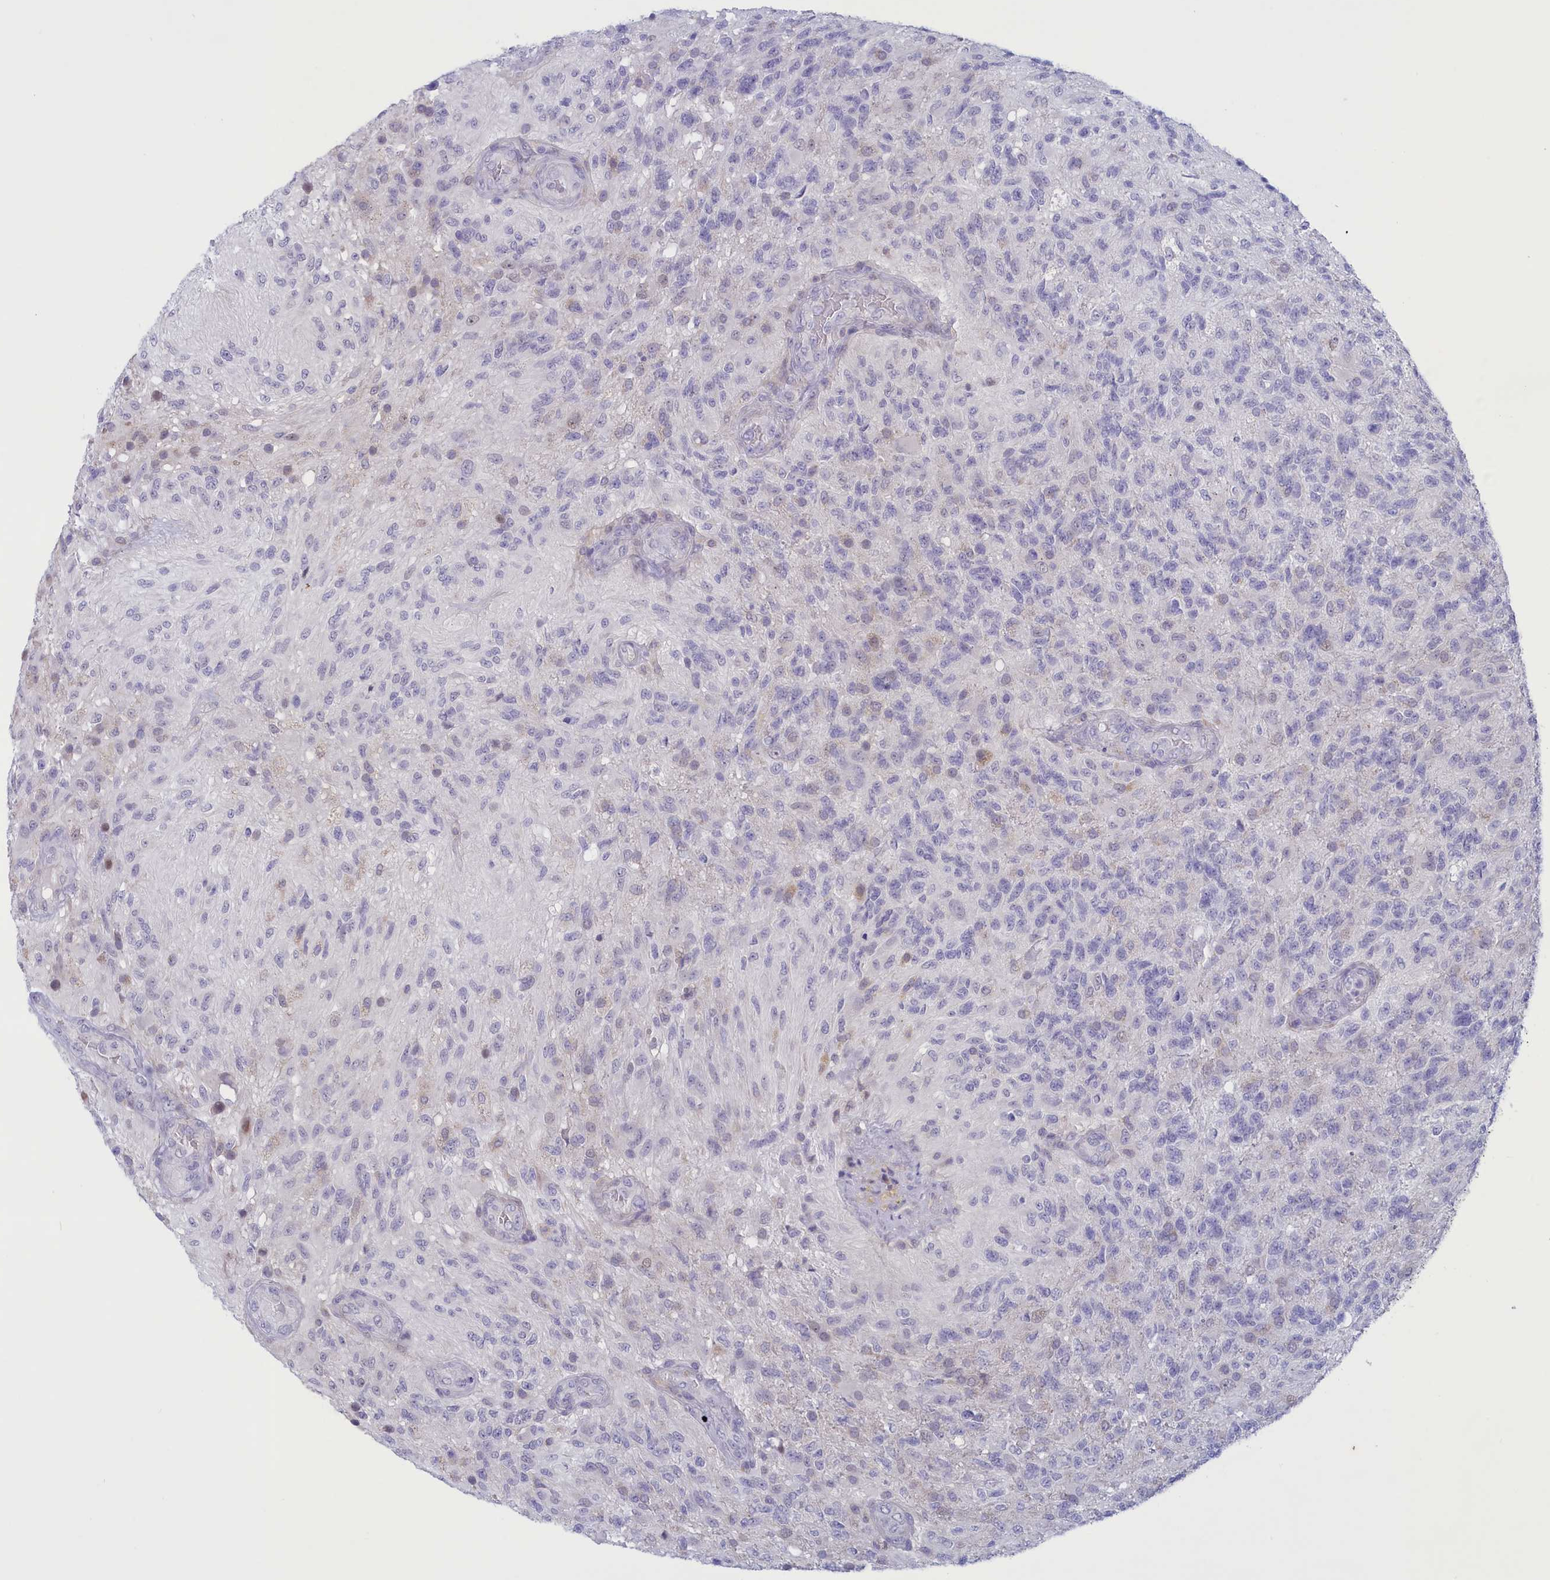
{"staining": {"intensity": "negative", "quantity": "none", "location": "none"}, "tissue": "glioma", "cell_type": "Tumor cells", "image_type": "cancer", "snomed": [{"axis": "morphology", "description": "Glioma, malignant, High grade"}, {"axis": "topography", "description": "Brain"}], "caption": "Immunohistochemical staining of glioma reveals no significant positivity in tumor cells.", "gene": "ELOA2", "patient": {"sex": "male", "age": 56}}